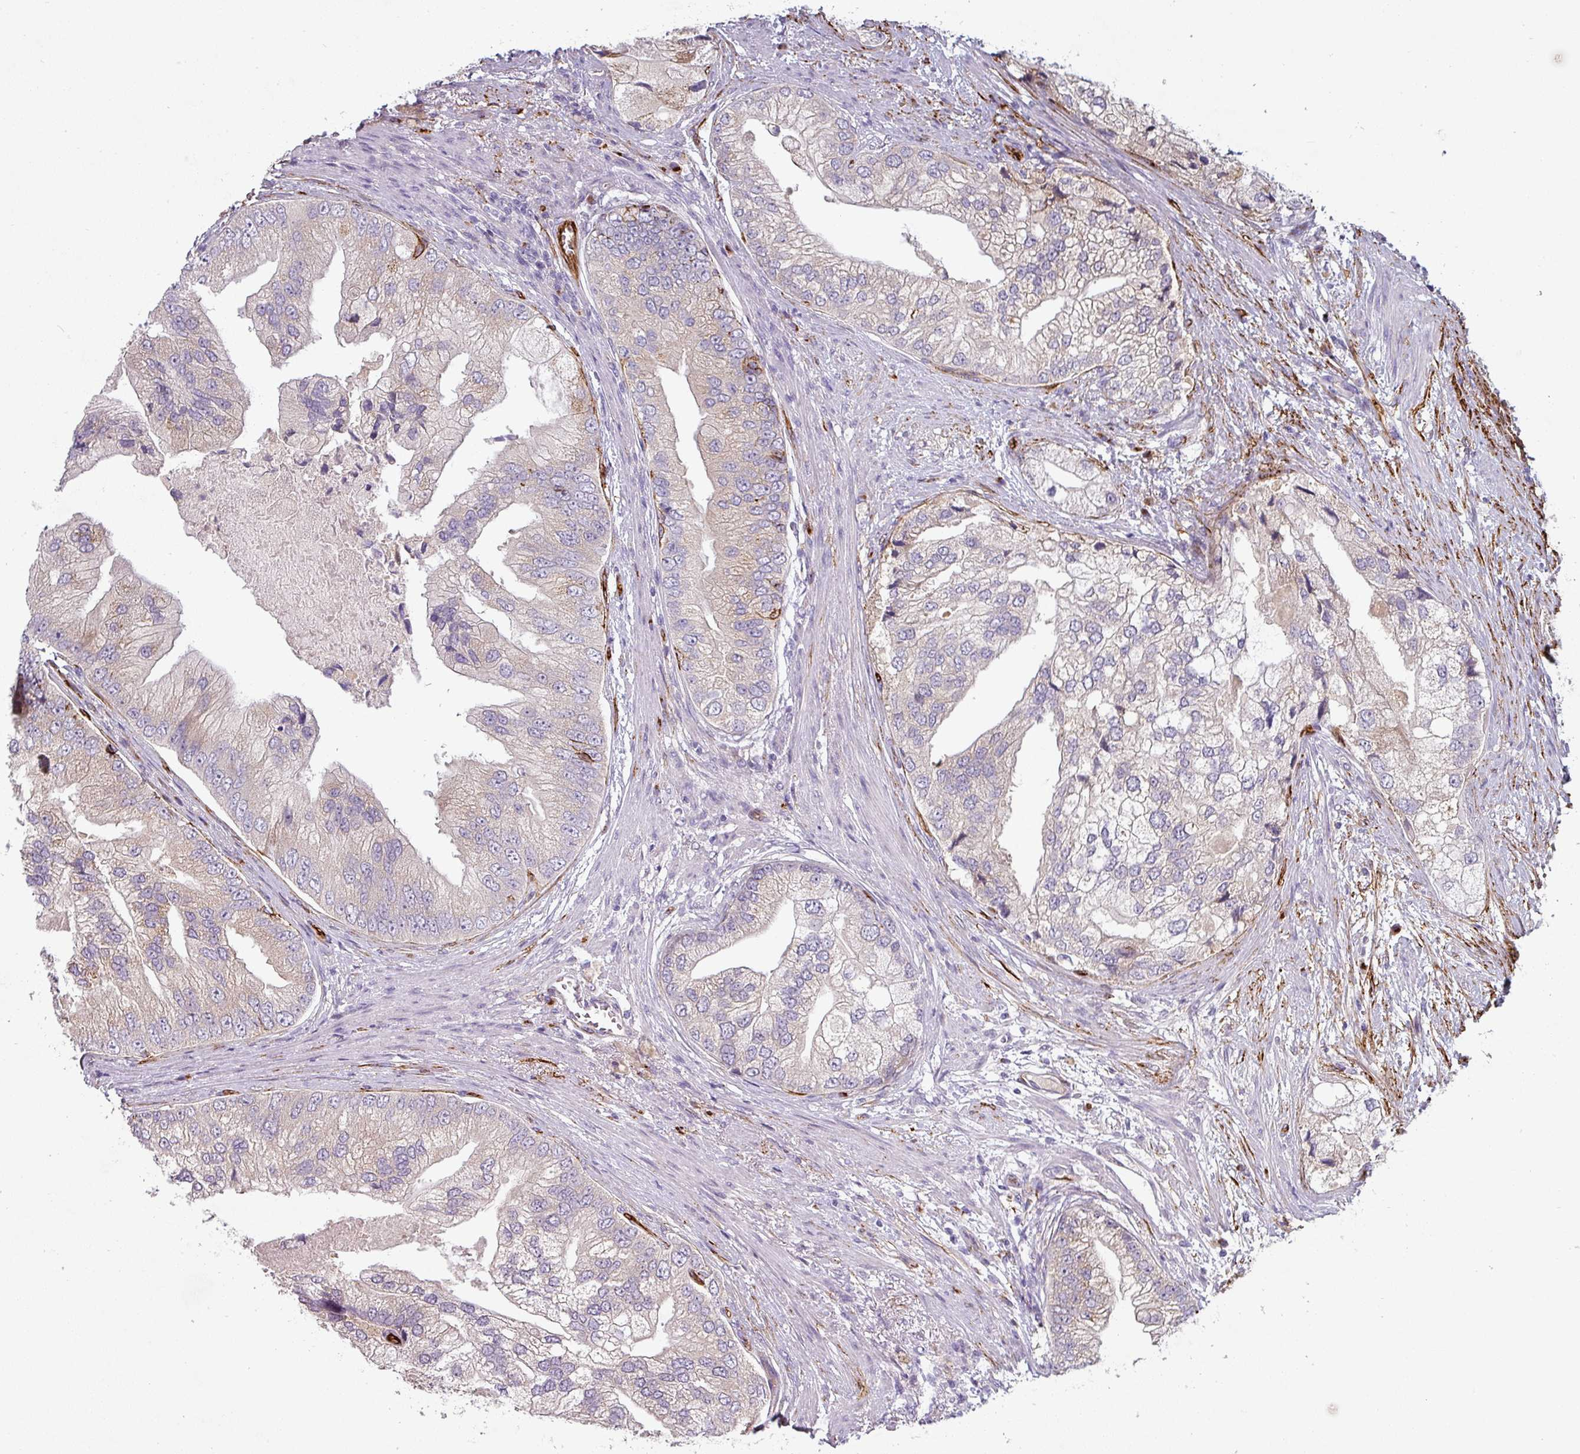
{"staining": {"intensity": "moderate", "quantity": "25%-75%", "location": "cytoplasmic/membranous"}, "tissue": "prostate cancer", "cell_type": "Tumor cells", "image_type": "cancer", "snomed": [{"axis": "morphology", "description": "Adenocarcinoma, High grade"}, {"axis": "topography", "description": "Prostate"}], "caption": "Protein analysis of prostate cancer tissue displays moderate cytoplasmic/membranous expression in about 25%-75% of tumor cells.", "gene": "PRODH2", "patient": {"sex": "male", "age": 70}}